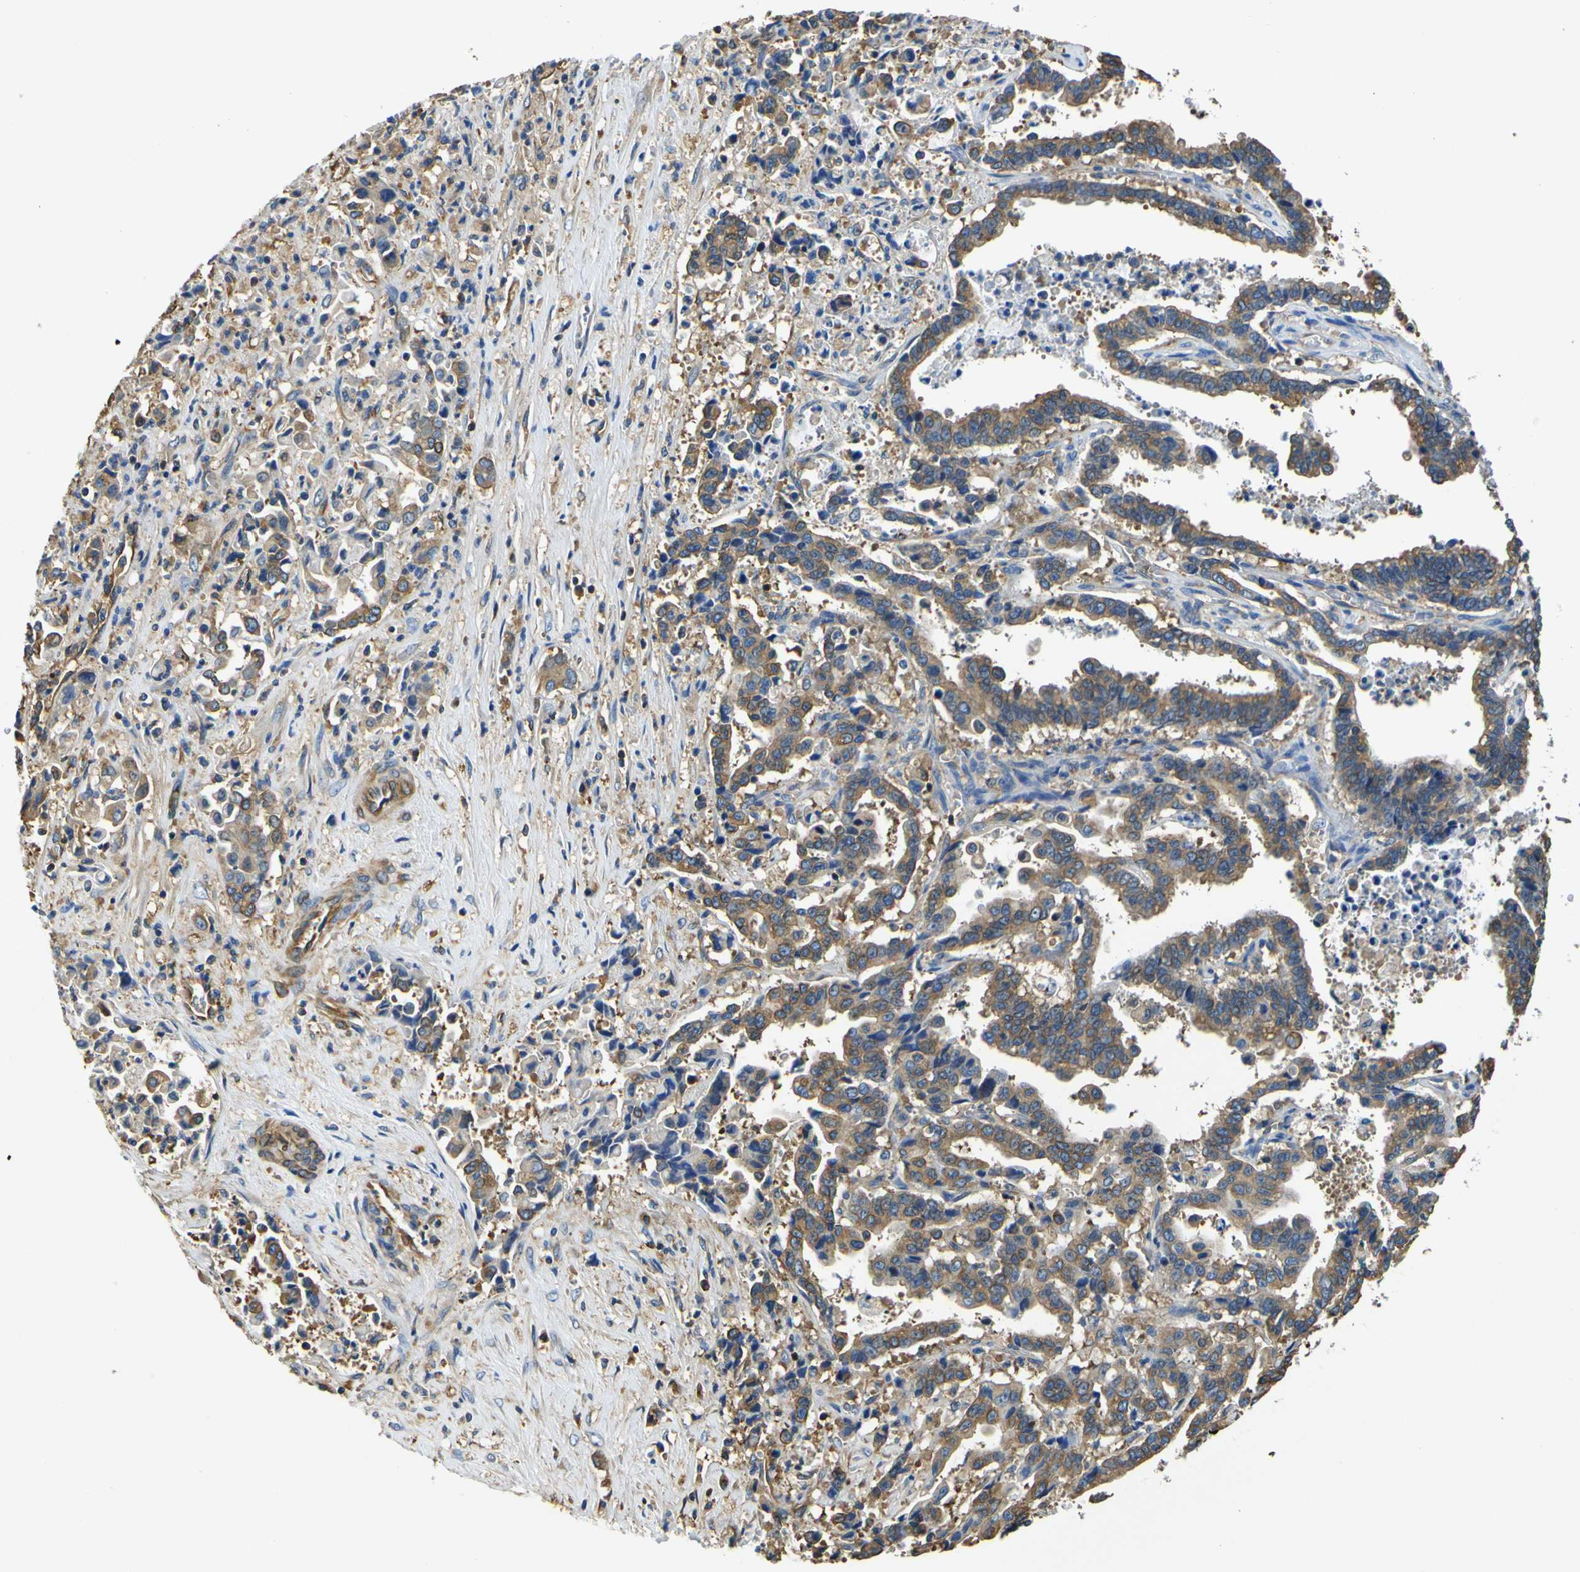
{"staining": {"intensity": "moderate", "quantity": ">75%", "location": "cytoplasmic/membranous"}, "tissue": "liver cancer", "cell_type": "Tumor cells", "image_type": "cancer", "snomed": [{"axis": "morphology", "description": "Cholangiocarcinoma"}, {"axis": "topography", "description": "Liver"}], "caption": "DAB immunohistochemical staining of human liver cancer reveals moderate cytoplasmic/membranous protein expression in approximately >75% of tumor cells.", "gene": "TUBB", "patient": {"sex": "male", "age": 57}}